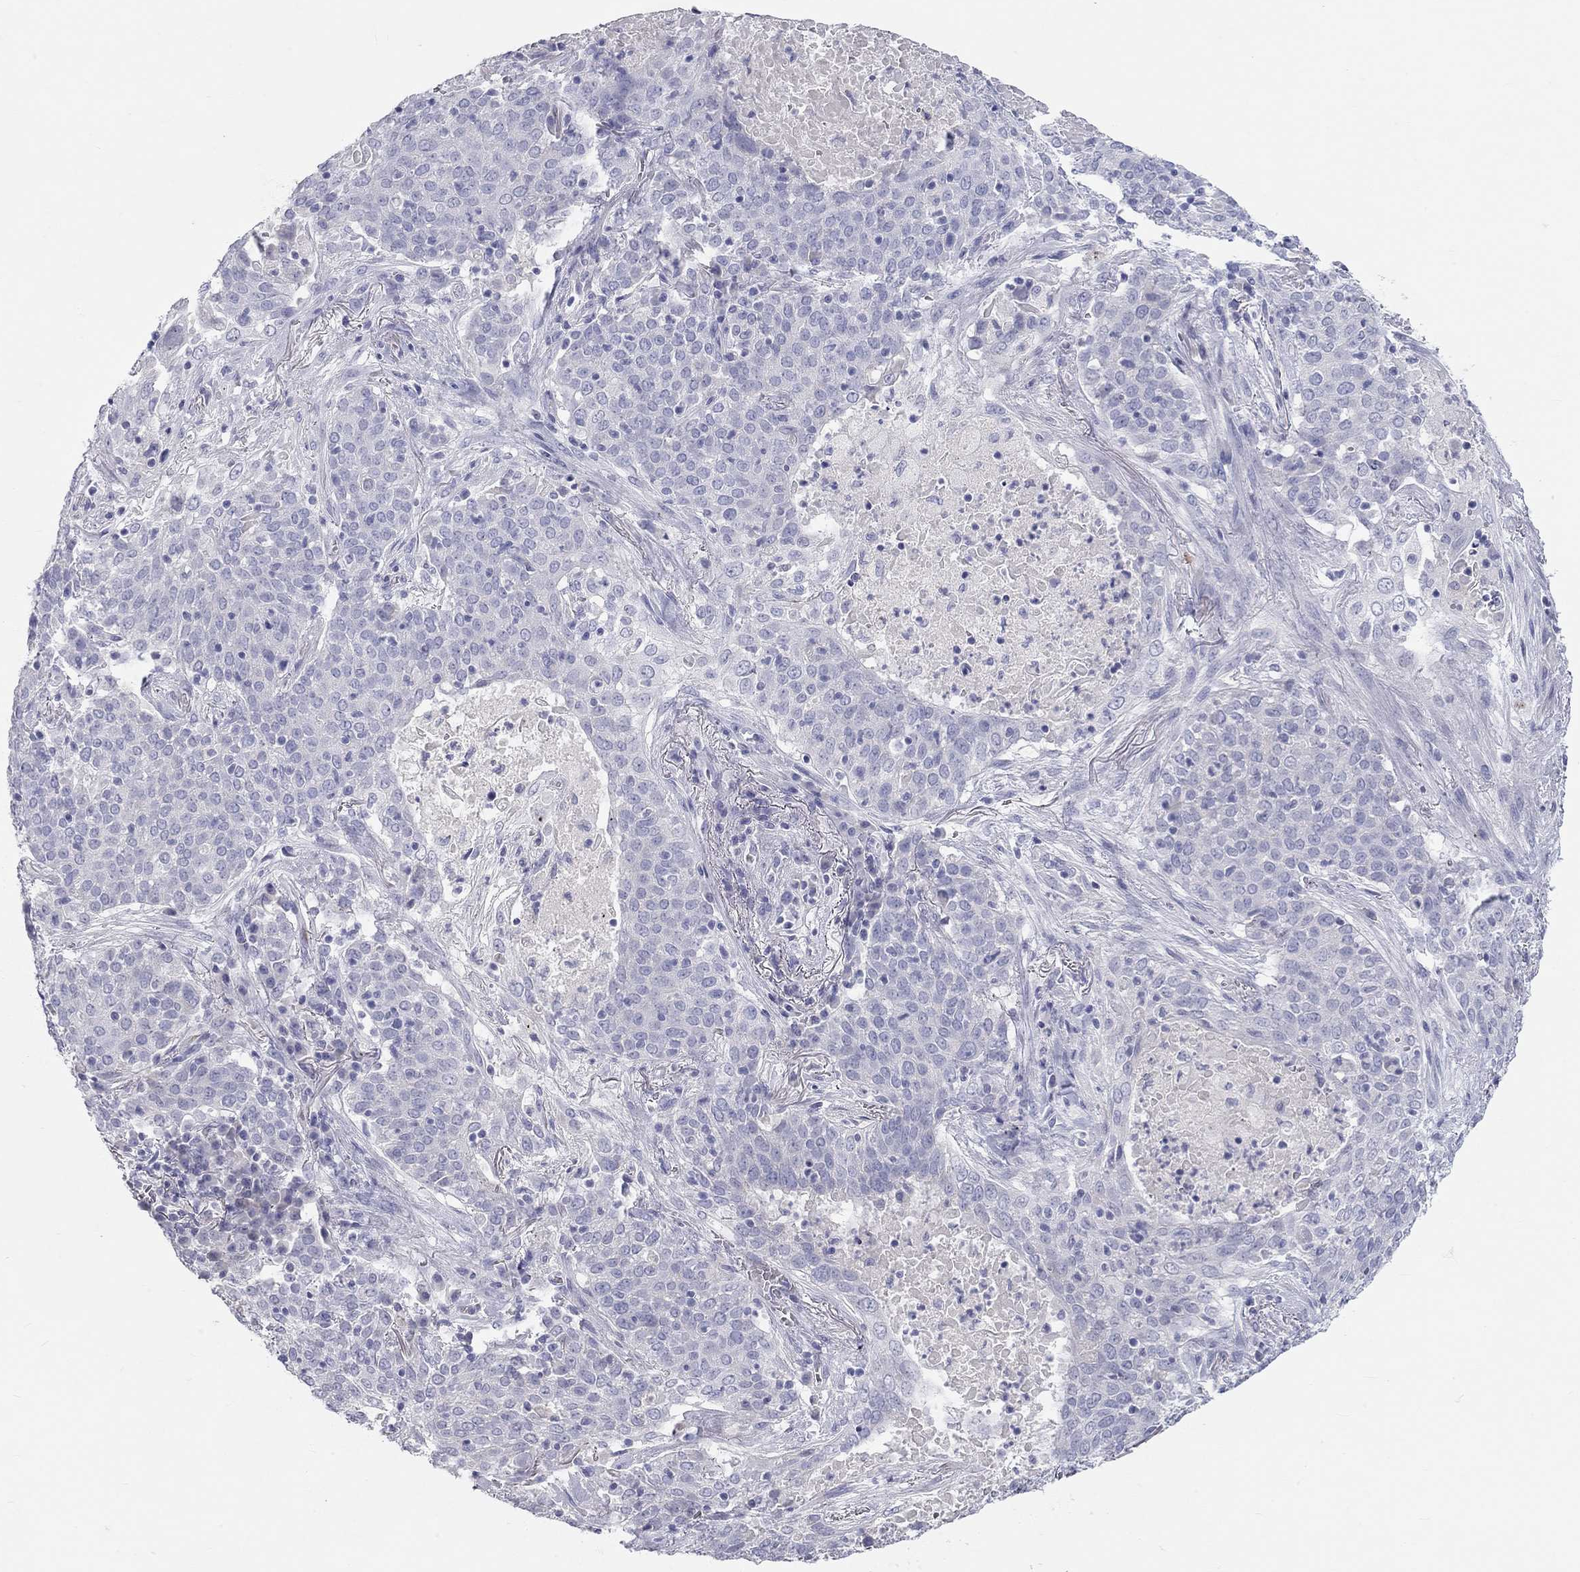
{"staining": {"intensity": "negative", "quantity": "none", "location": "none"}, "tissue": "lung cancer", "cell_type": "Tumor cells", "image_type": "cancer", "snomed": [{"axis": "morphology", "description": "Squamous cell carcinoma, NOS"}, {"axis": "topography", "description": "Lung"}], "caption": "A micrograph of lung squamous cell carcinoma stained for a protein shows no brown staining in tumor cells.", "gene": "PCDHGC5", "patient": {"sex": "male", "age": 82}}